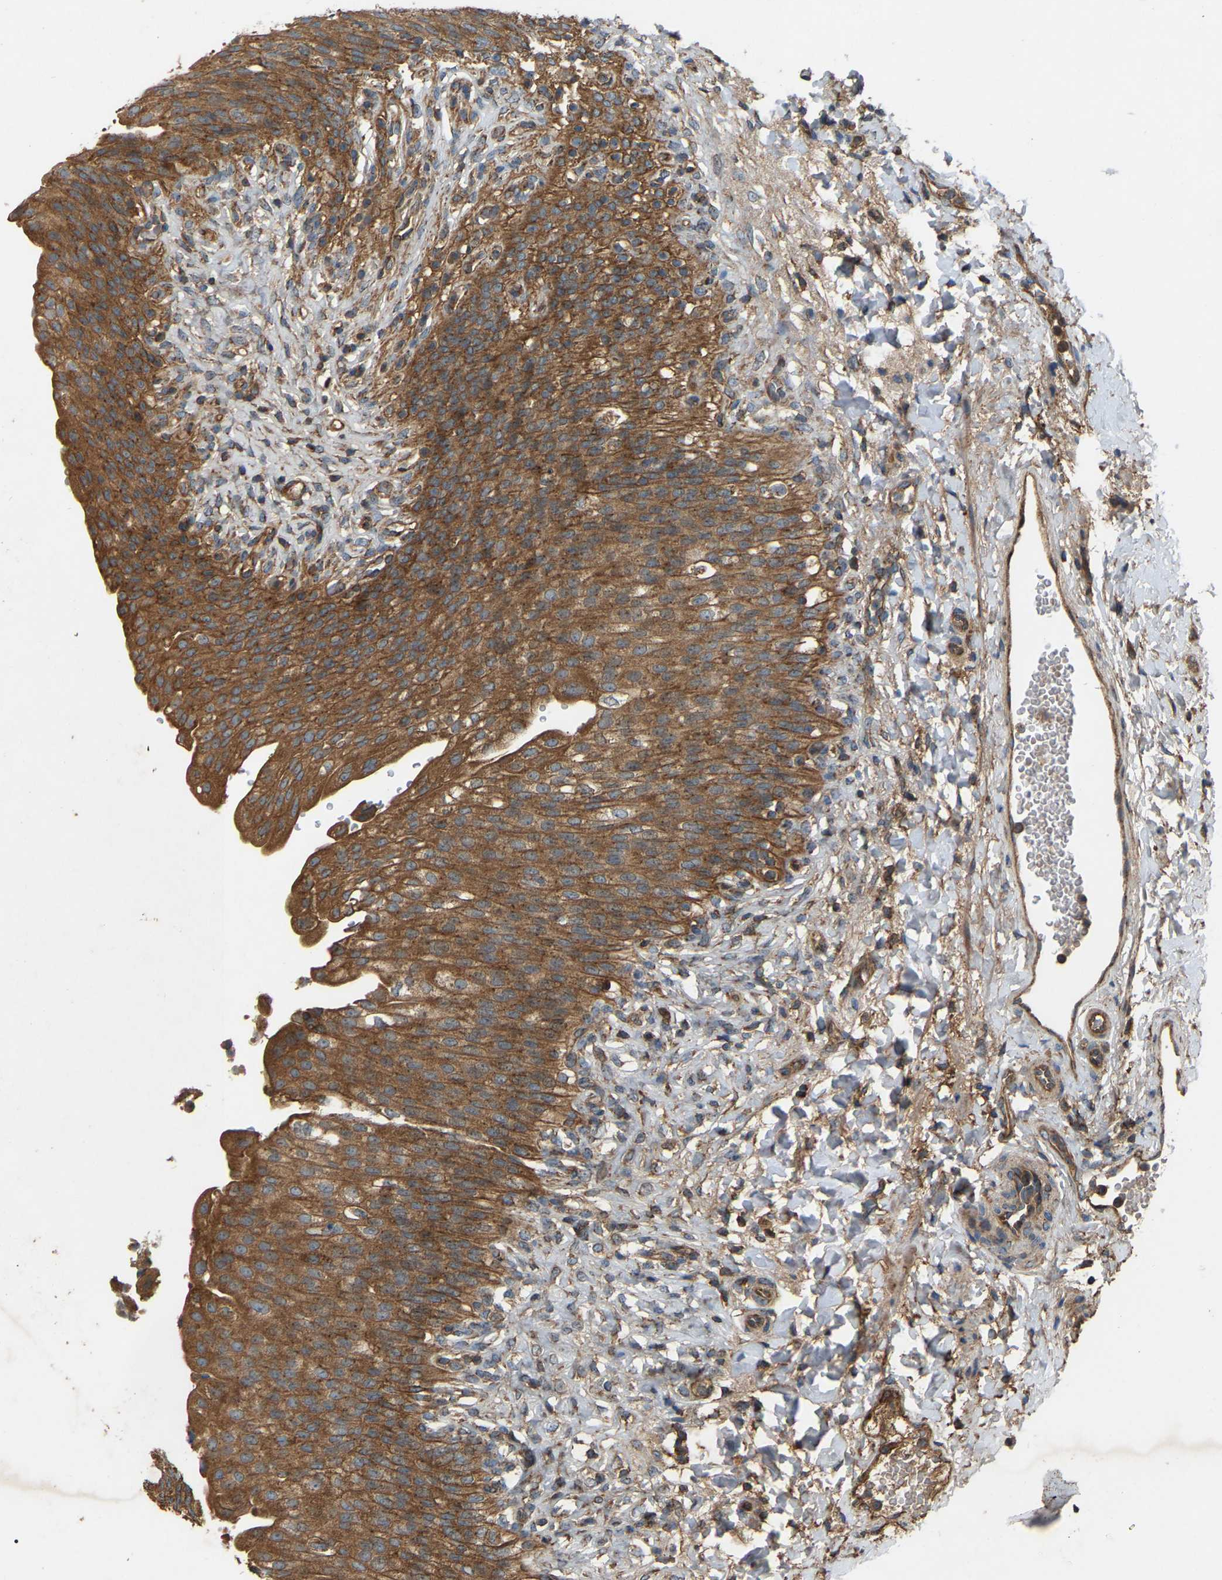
{"staining": {"intensity": "strong", "quantity": ">75%", "location": "cytoplasmic/membranous"}, "tissue": "urinary bladder", "cell_type": "Urothelial cells", "image_type": "normal", "snomed": [{"axis": "morphology", "description": "Urothelial carcinoma, High grade"}, {"axis": "topography", "description": "Urinary bladder"}], "caption": "Protein staining reveals strong cytoplasmic/membranous expression in about >75% of urothelial cells in benign urinary bladder.", "gene": "SAMD9L", "patient": {"sex": "male", "age": 46}}